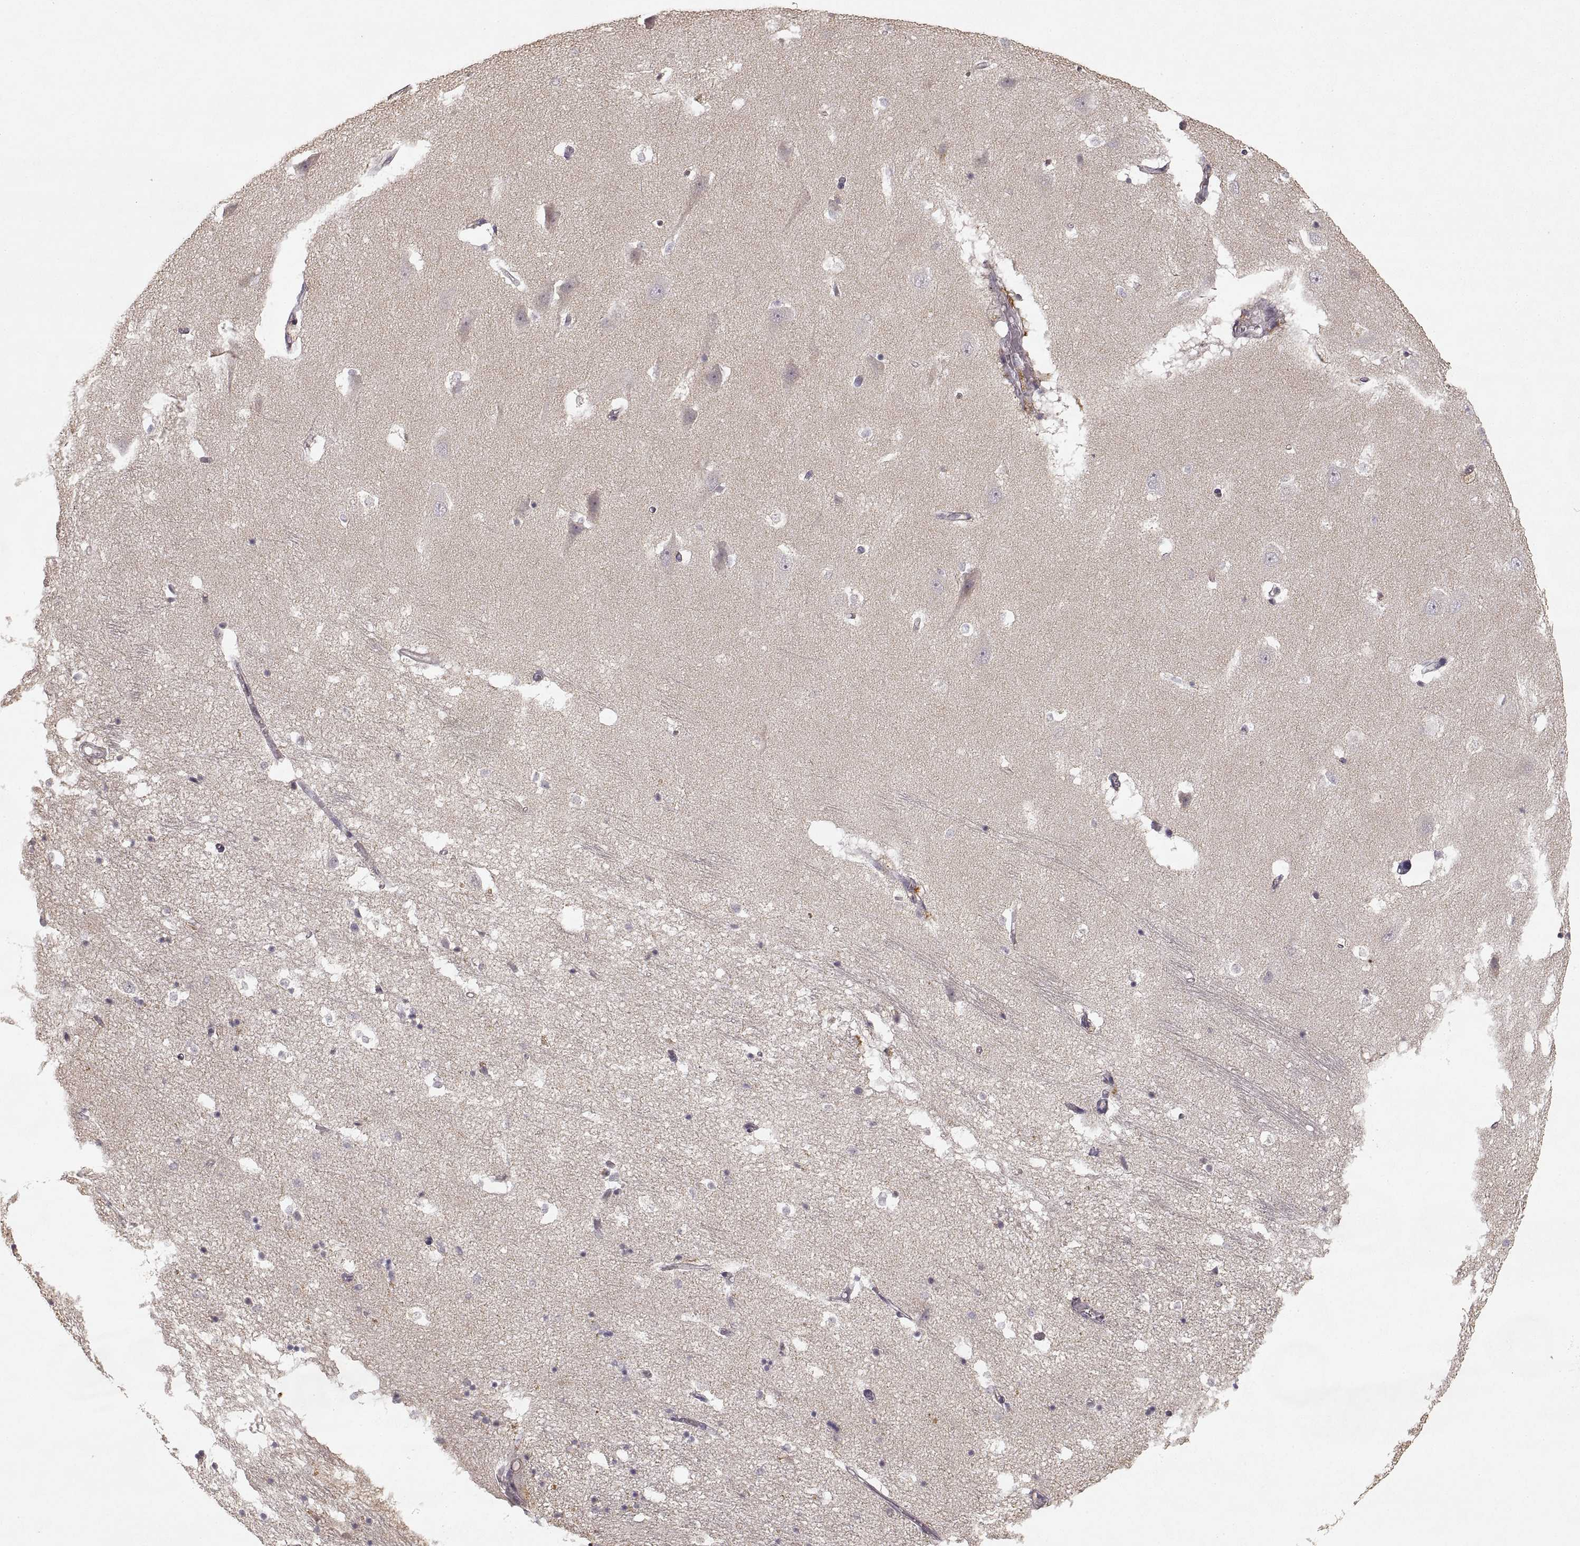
{"staining": {"intensity": "negative", "quantity": "none", "location": "none"}, "tissue": "hippocampus", "cell_type": "Glial cells", "image_type": "normal", "snomed": [{"axis": "morphology", "description": "Normal tissue, NOS"}, {"axis": "topography", "description": "Hippocampus"}], "caption": "Immunohistochemical staining of unremarkable hippocampus displays no significant expression in glial cells.", "gene": "LAMC2", "patient": {"sex": "male", "age": 44}}